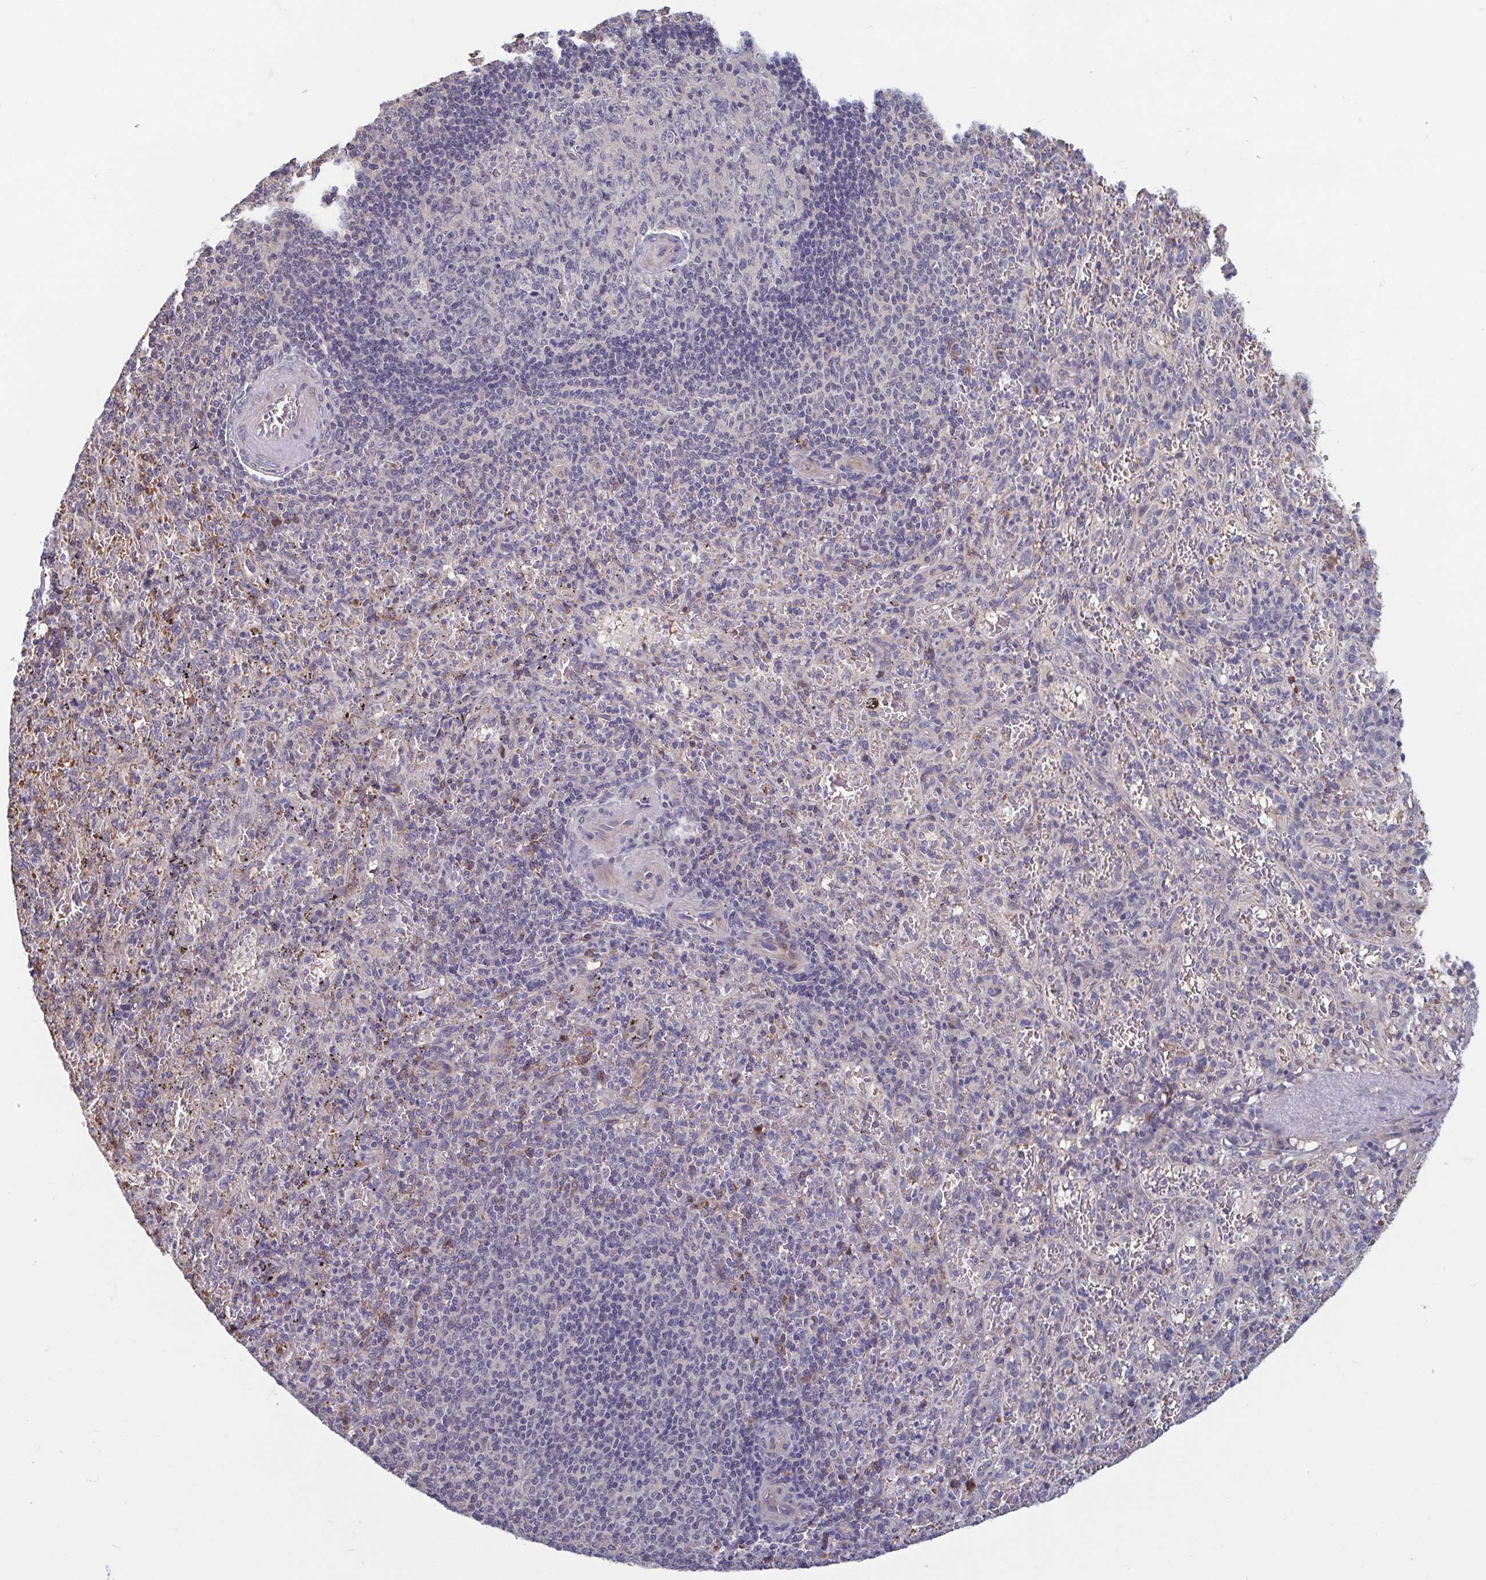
{"staining": {"intensity": "negative", "quantity": "none", "location": "none"}, "tissue": "spleen", "cell_type": "Cells in red pulp", "image_type": "normal", "snomed": [{"axis": "morphology", "description": "Normal tissue, NOS"}, {"axis": "topography", "description": "Spleen"}], "caption": "Cells in red pulp are negative for brown protein staining in normal spleen. (Immunohistochemistry, brightfield microscopy, high magnification).", "gene": "LRRC38", "patient": {"sex": "male", "age": 57}}